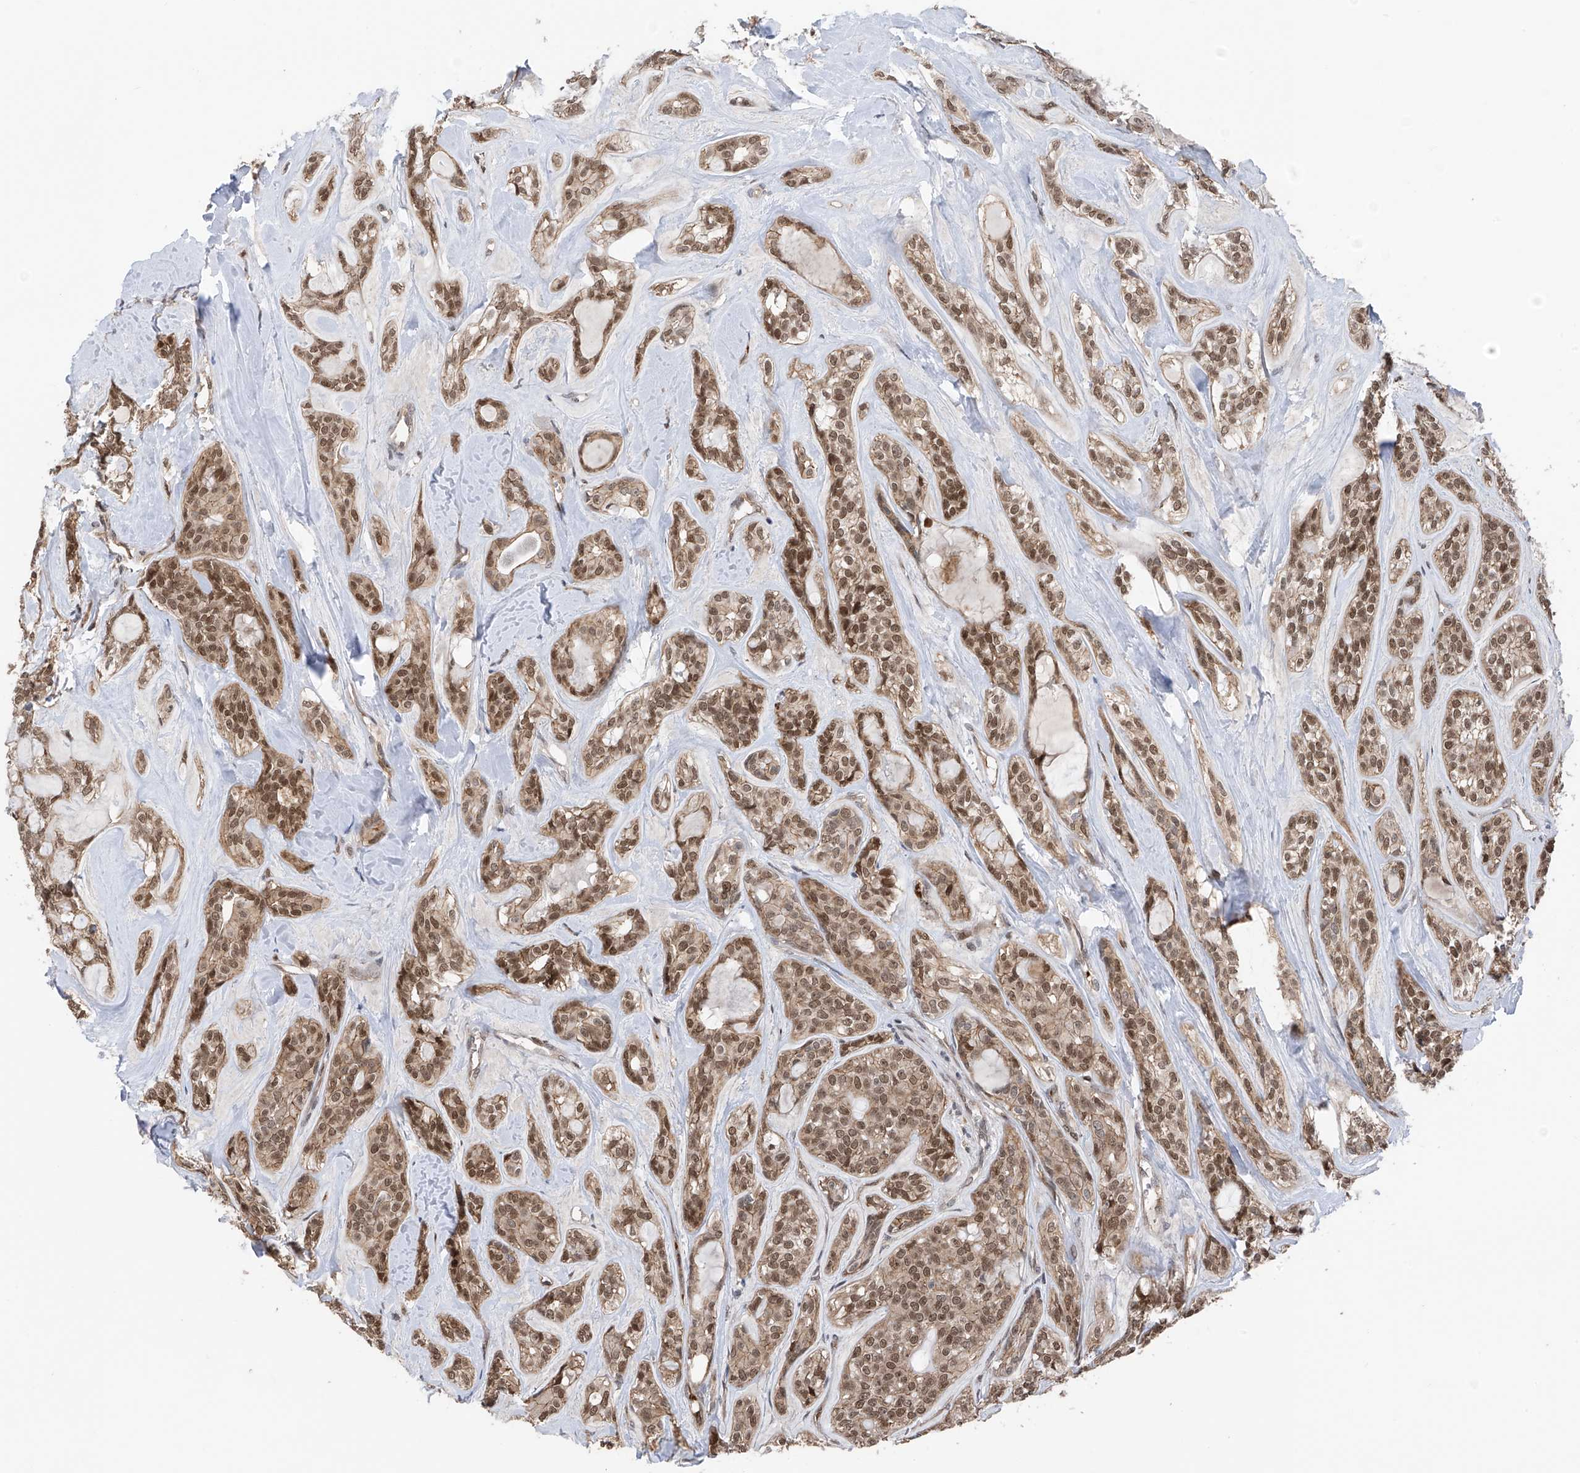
{"staining": {"intensity": "moderate", "quantity": ">75%", "location": "cytoplasmic/membranous,nuclear"}, "tissue": "head and neck cancer", "cell_type": "Tumor cells", "image_type": "cancer", "snomed": [{"axis": "morphology", "description": "Adenocarcinoma, NOS"}, {"axis": "topography", "description": "Head-Neck"}], "caption": "A high-resolution photomicrograph shows immunohistochemistry staining of adenocarcinoma (head and neck), which reveals moderate cytoplasmic/membranous and nuclear staining in approximately >75% of tumor cells. (IHC, brightfield microscopy, high magnification).", "gene": "DNAJC9", "patient": {"sex": "male", "age": 66}}